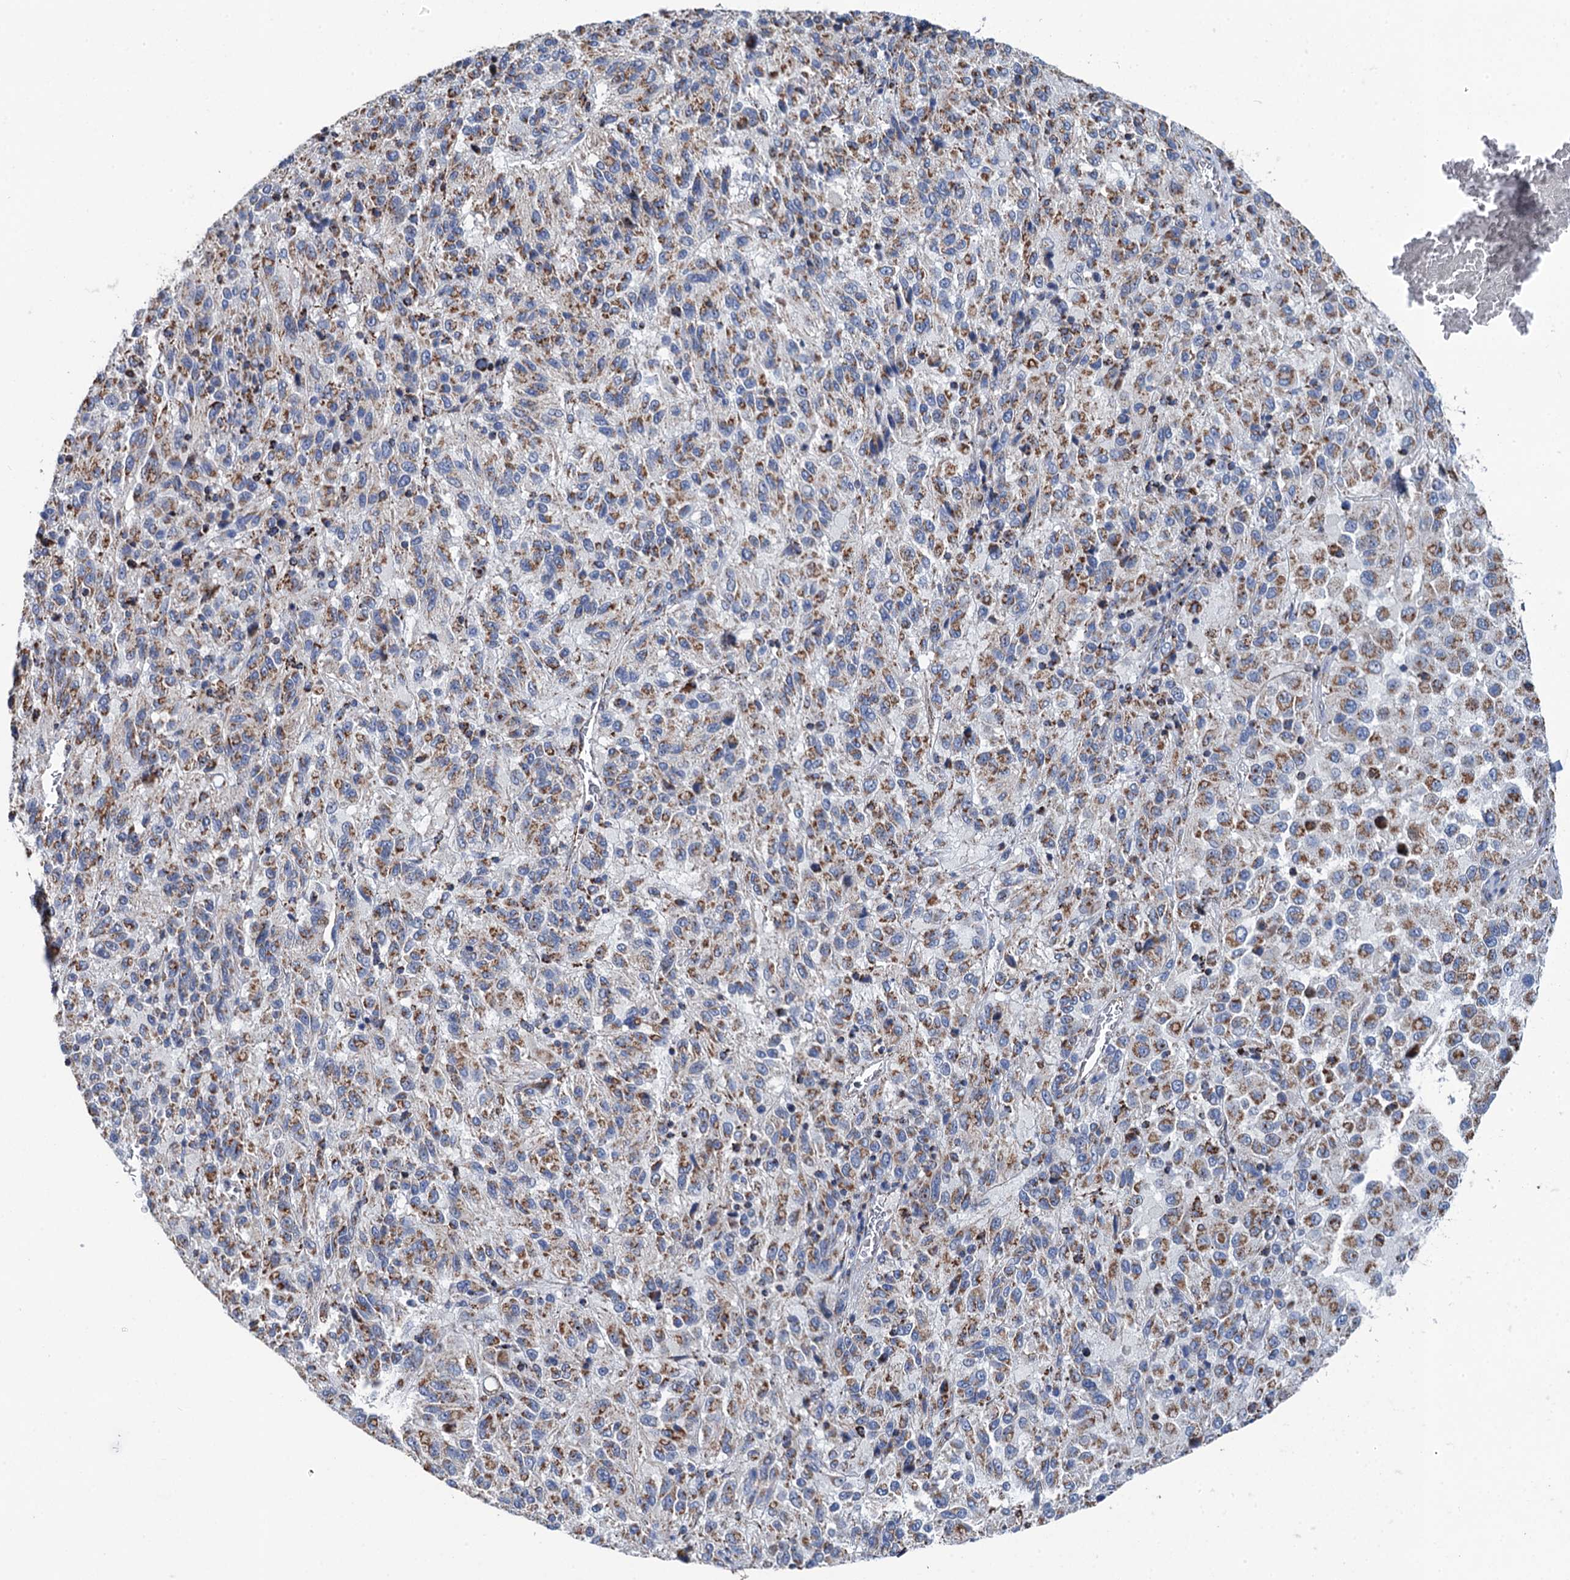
{"staining": {"intensity": "moderate", "quantity": "25%-75%", "location": "cytoplasmic/membranous"}, "tissue": "melanoma", "cell_type": "Tumor cells", "image_type": "cancer", "snomed": [{"axis": "morphology", "description": "Malignant melanoma, Metastatic site"}, {"axis": "topography", "description": "Lung"}], "caption": "High-magnification brightfield microscopy of malignant melanoma (metastatic site) stained with DAB (brown) and counterstained with hematoxylin (blue). tumor cells exhibit moderate cytoplasmic/membranous staining is identified in approximately25%-75% of cells.", "gene": "IVD", "patient": {"sex": "male", "age": 64}}